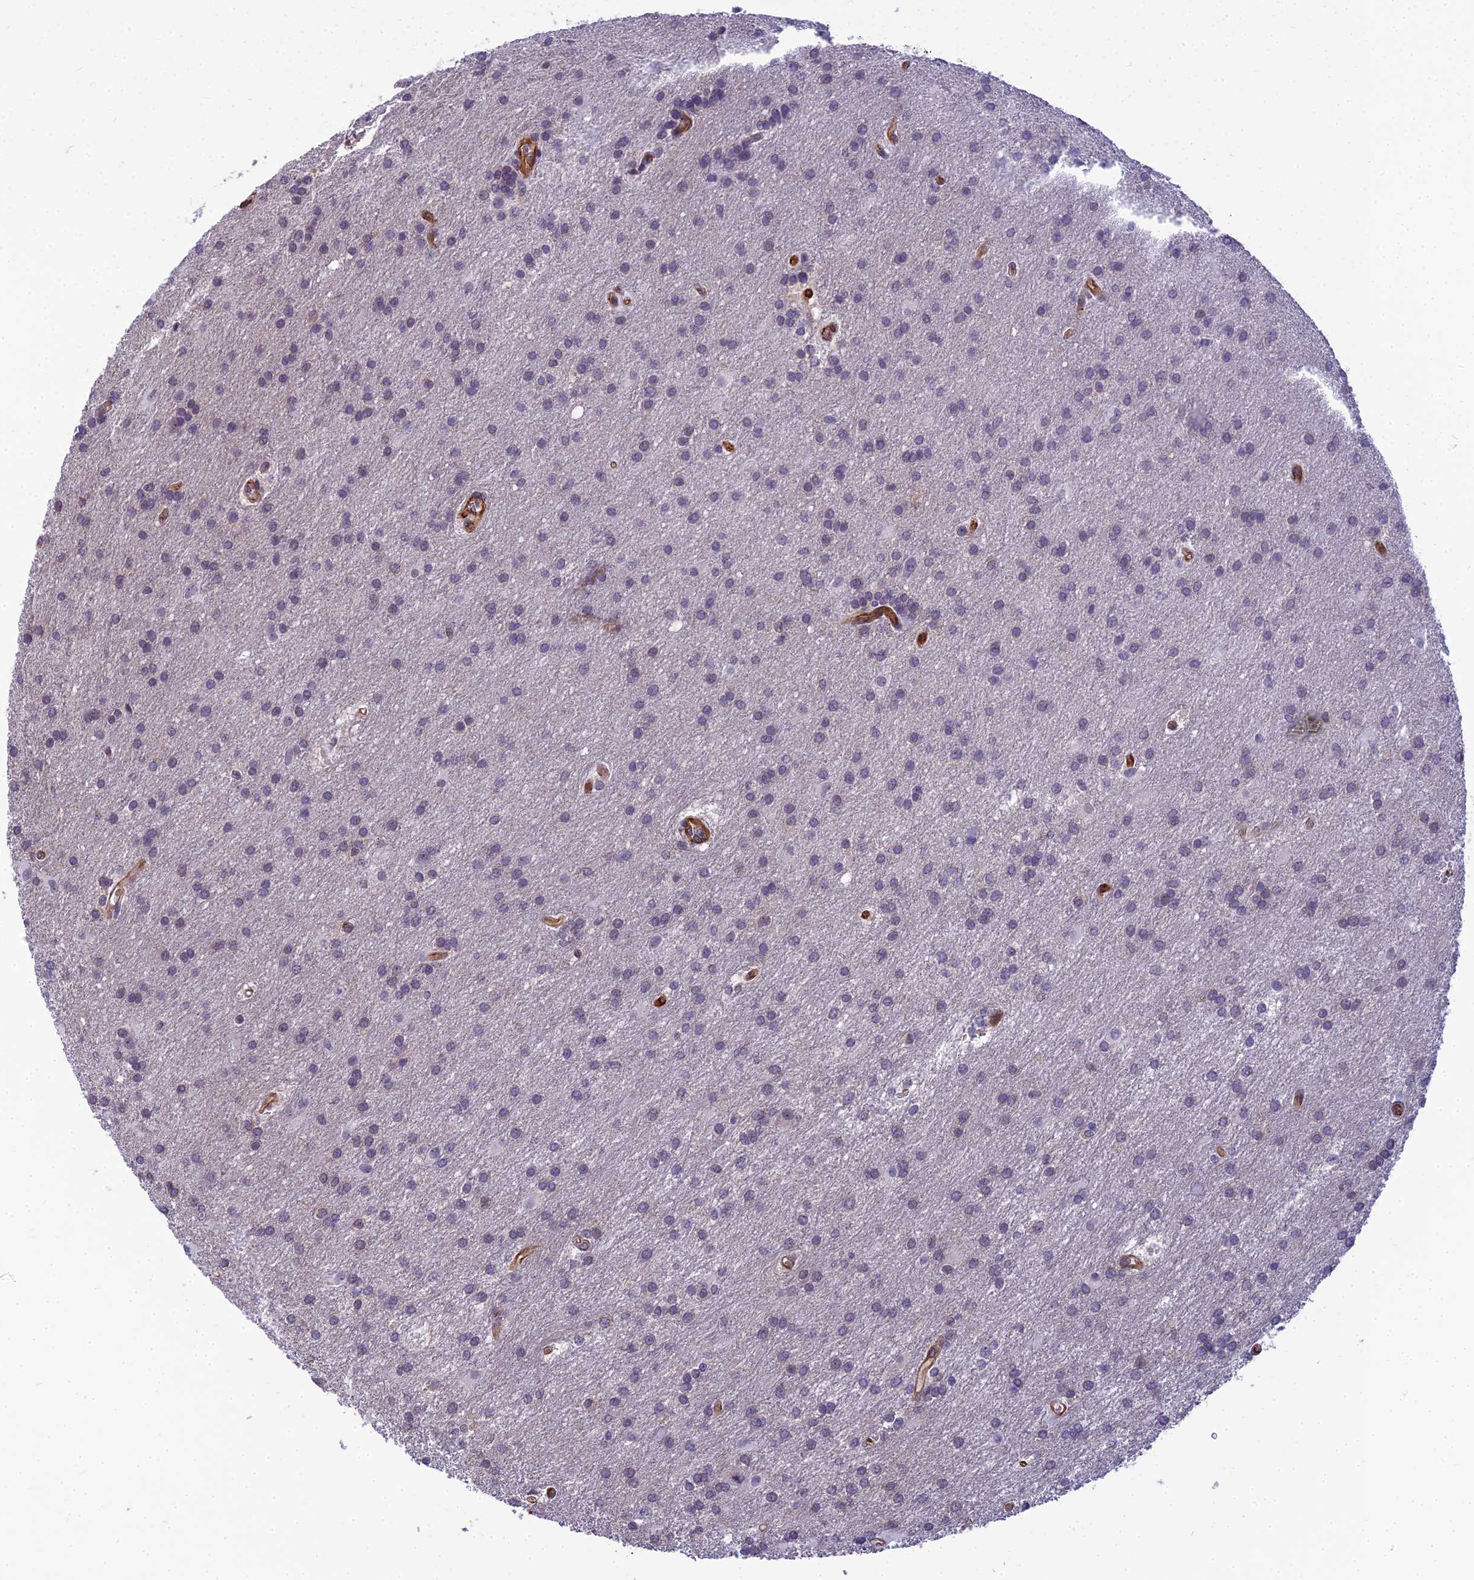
{"staining": {"intensity": "negative", "quantity": "none", "location": "none"}, "tissue": "glioma", "cell_type": "Tumor cells", "image_type": "cancer", "snomed": [{"axis": "morphology", "description": "Glioma, malignant, Low grade"}, {"axis": "topography", "description": "Brain"}], "caption": "The IHC photomicrograph has no significant expression in tumor cells of glioma tissue.", "gene": "RGL3", "patient": {"sex": "male", "age": 66}}